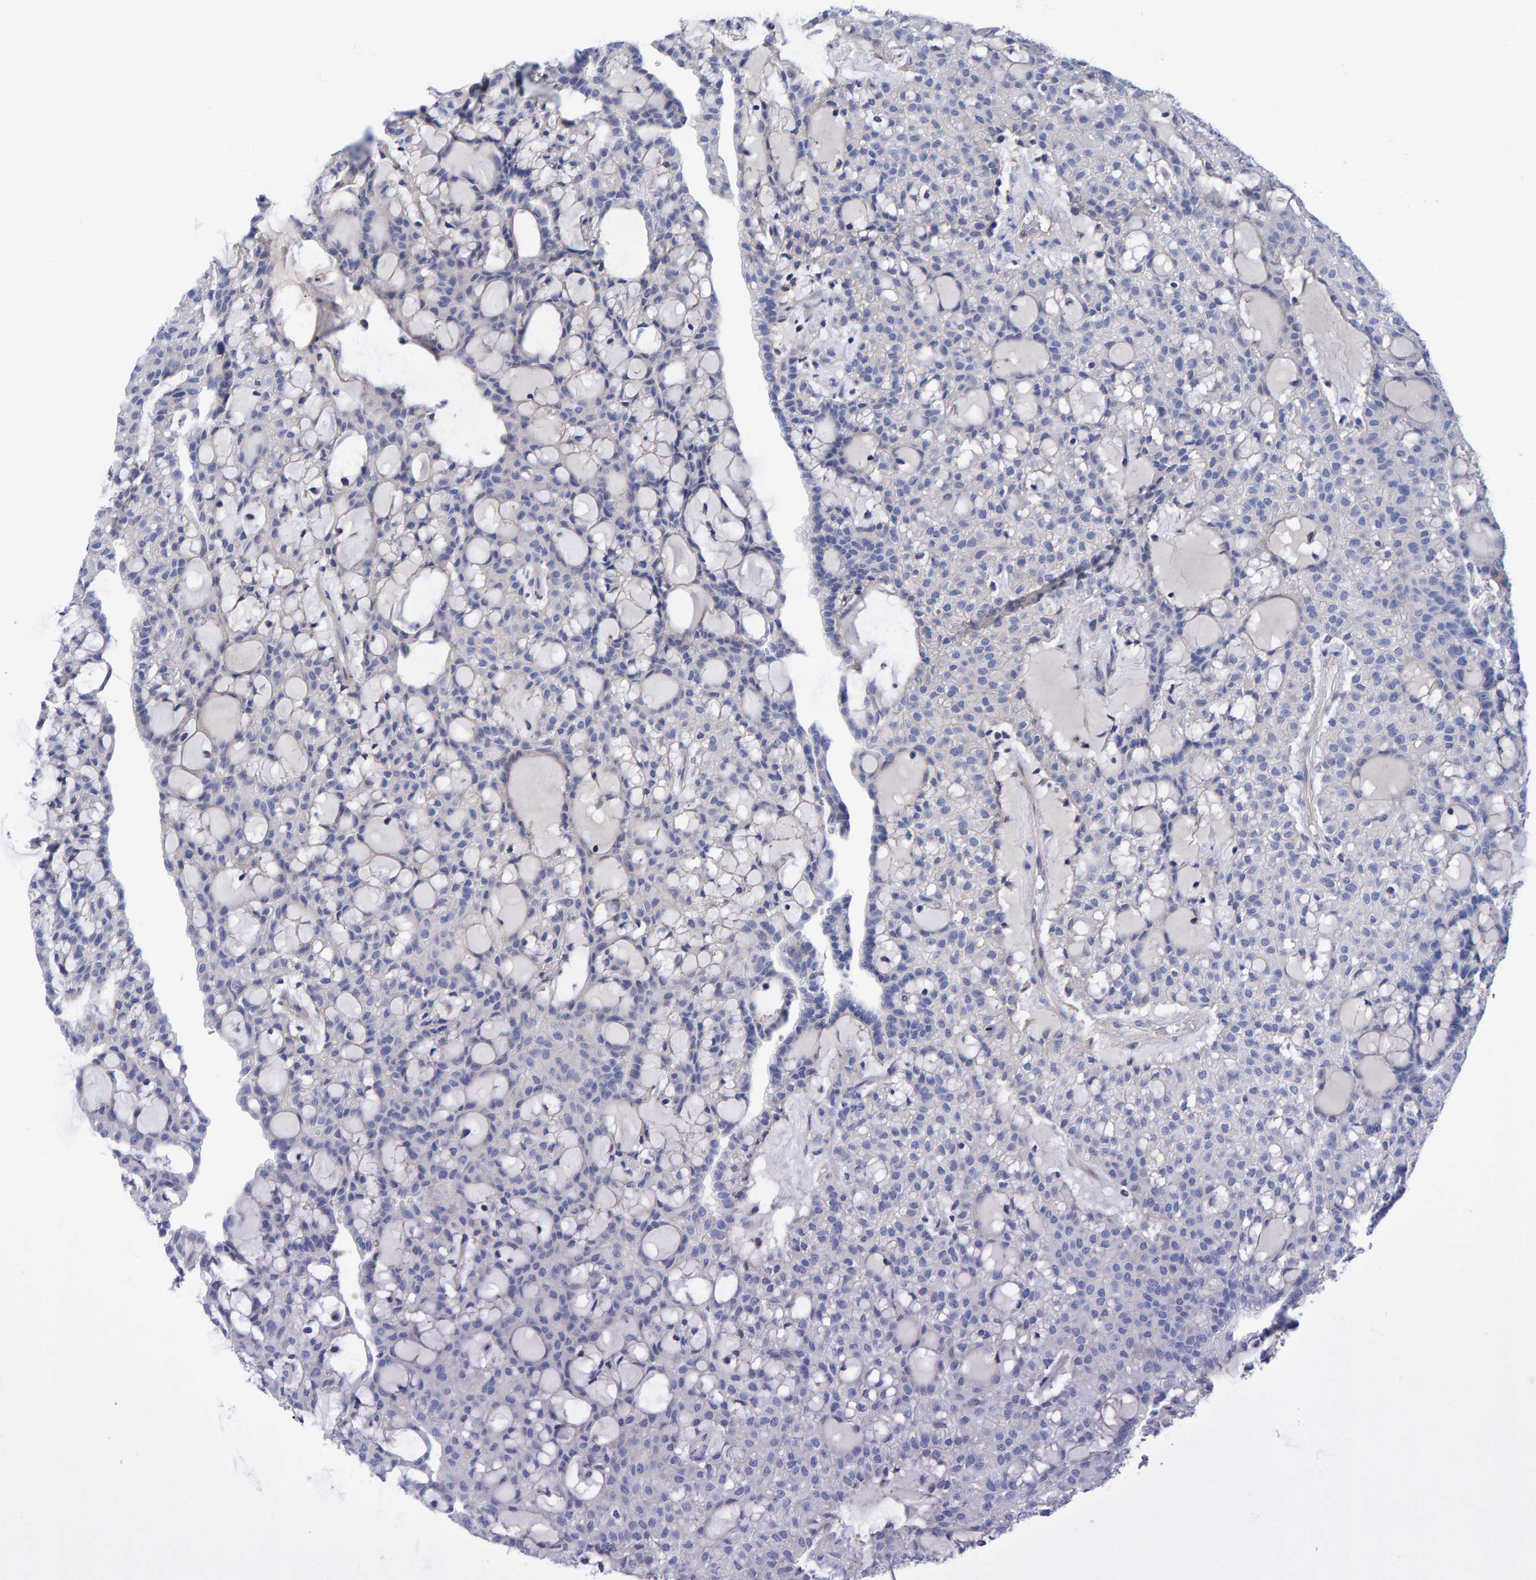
{"staining": {"intensity": "negative", "quantity": "none", "location": "none"}, "tissue": "renal cancer", "cell_type": "Tumor cells", "image_type": "cancer", "snomed": [{"axis": "morphology", "description": "Adenocarcinoma, NOS"}, {"axis": "topography", "description": "Kidney"}], "caption": "Human adenocarcinoma (renal) stained for a protein using IHC reveals no expression in tumor cells.", "gene": "EFR3A", "patient": {"sex": "male", "age": 63}}